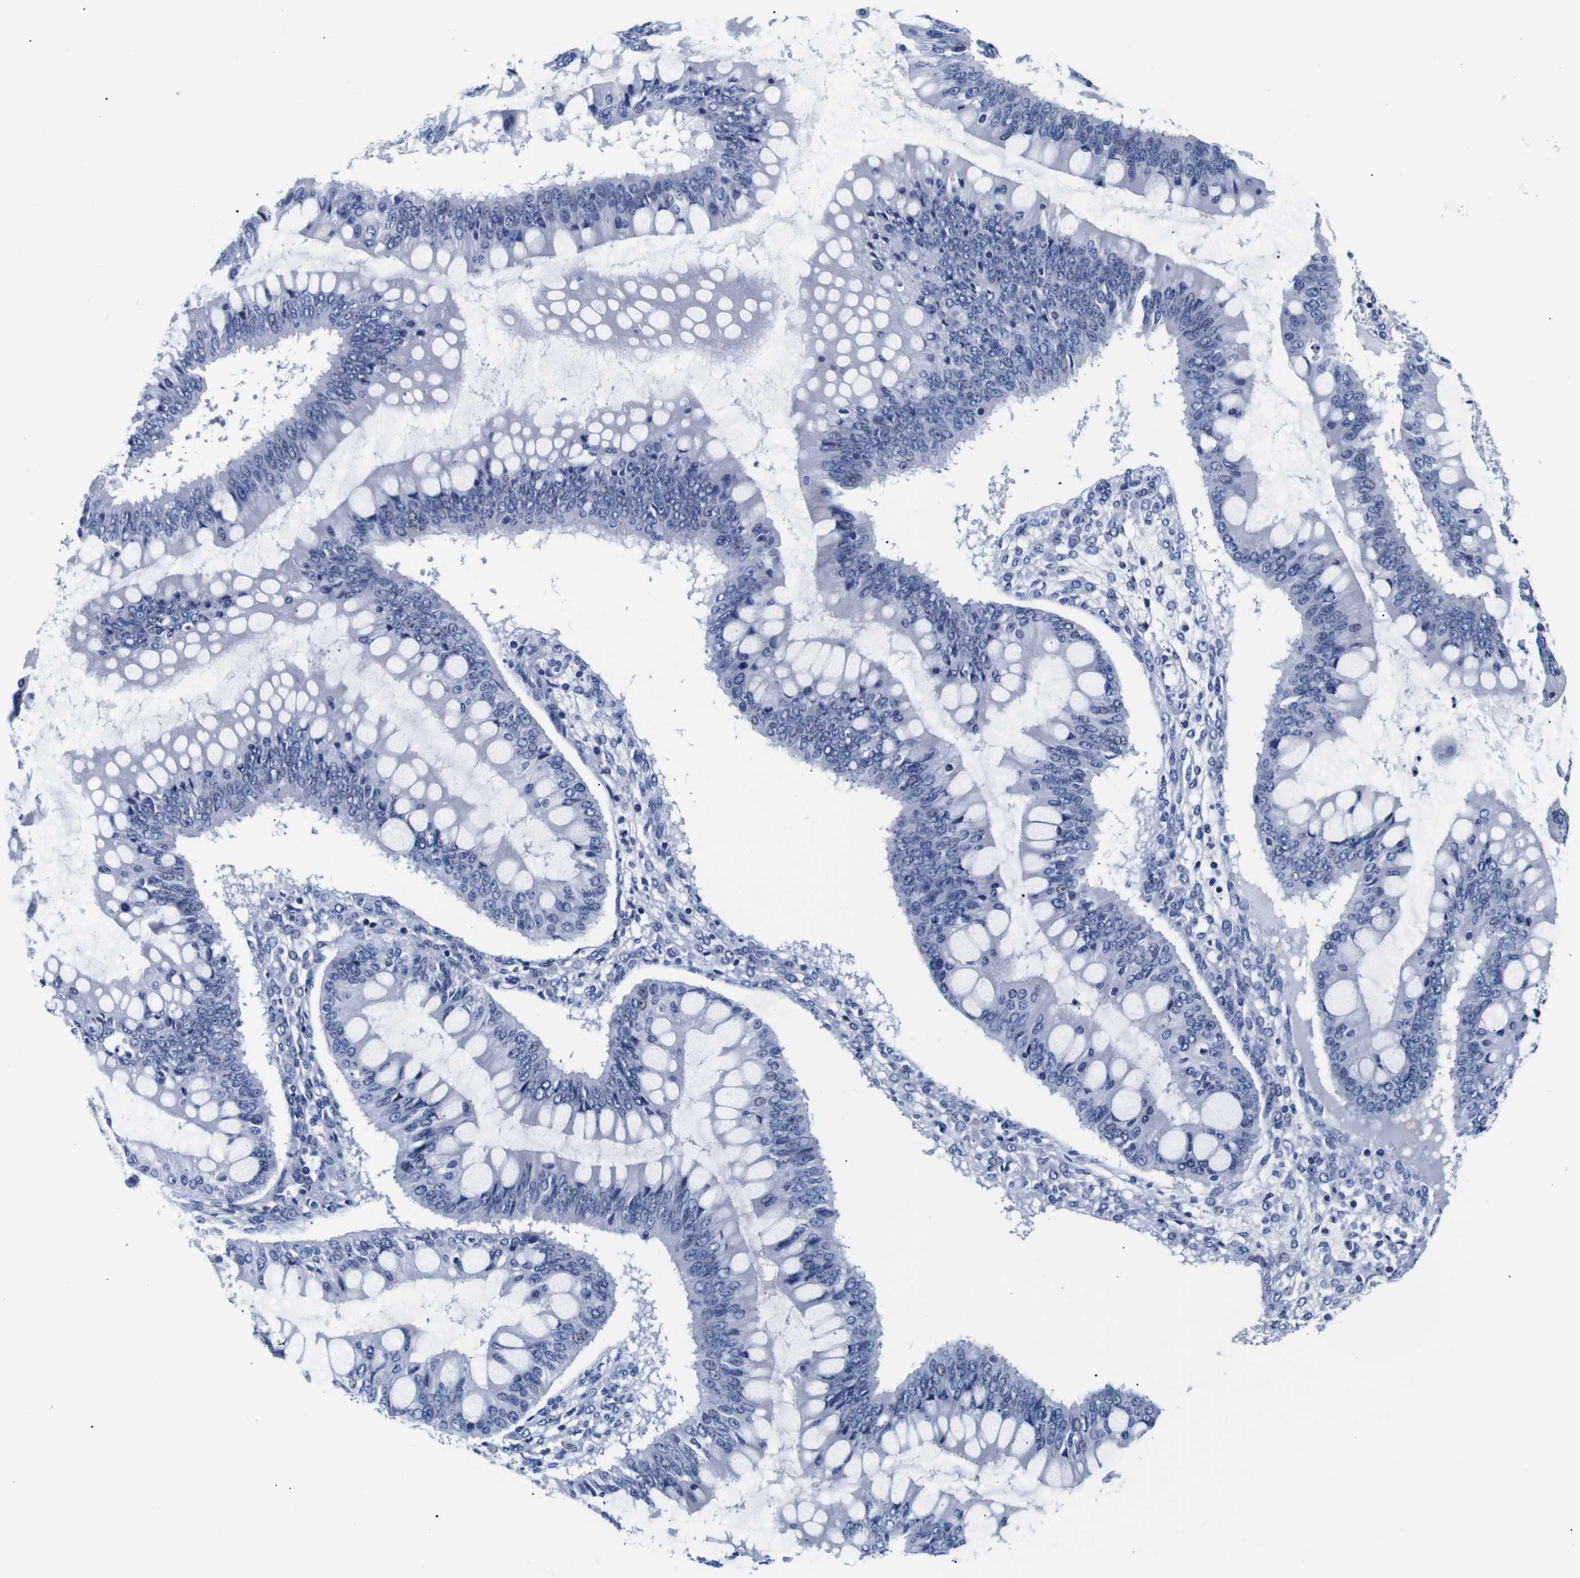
{"staining": {"intensity": "negative", "quantity": "none", "location": "none"}, "tissue": "ovarian cancer", "cell_type": "Tumor cells", "image_type": "cancer", "snomed": [{"axis": "morphology", "description": "Cystadenocarcinoma, mucinous, NOS"}, {"axis": "topography", "description": "Ovary"}], "caption": "This photomicrograph is of mucinous cystadenocarcinoma (ovarian) stained with immunohistochemistry to label a protein in brown with the nuclei are counter-stained blue. There is no staining in tumor cells.", "gene": "GAP43", "patient": {"sex": "female", "age": 73}}